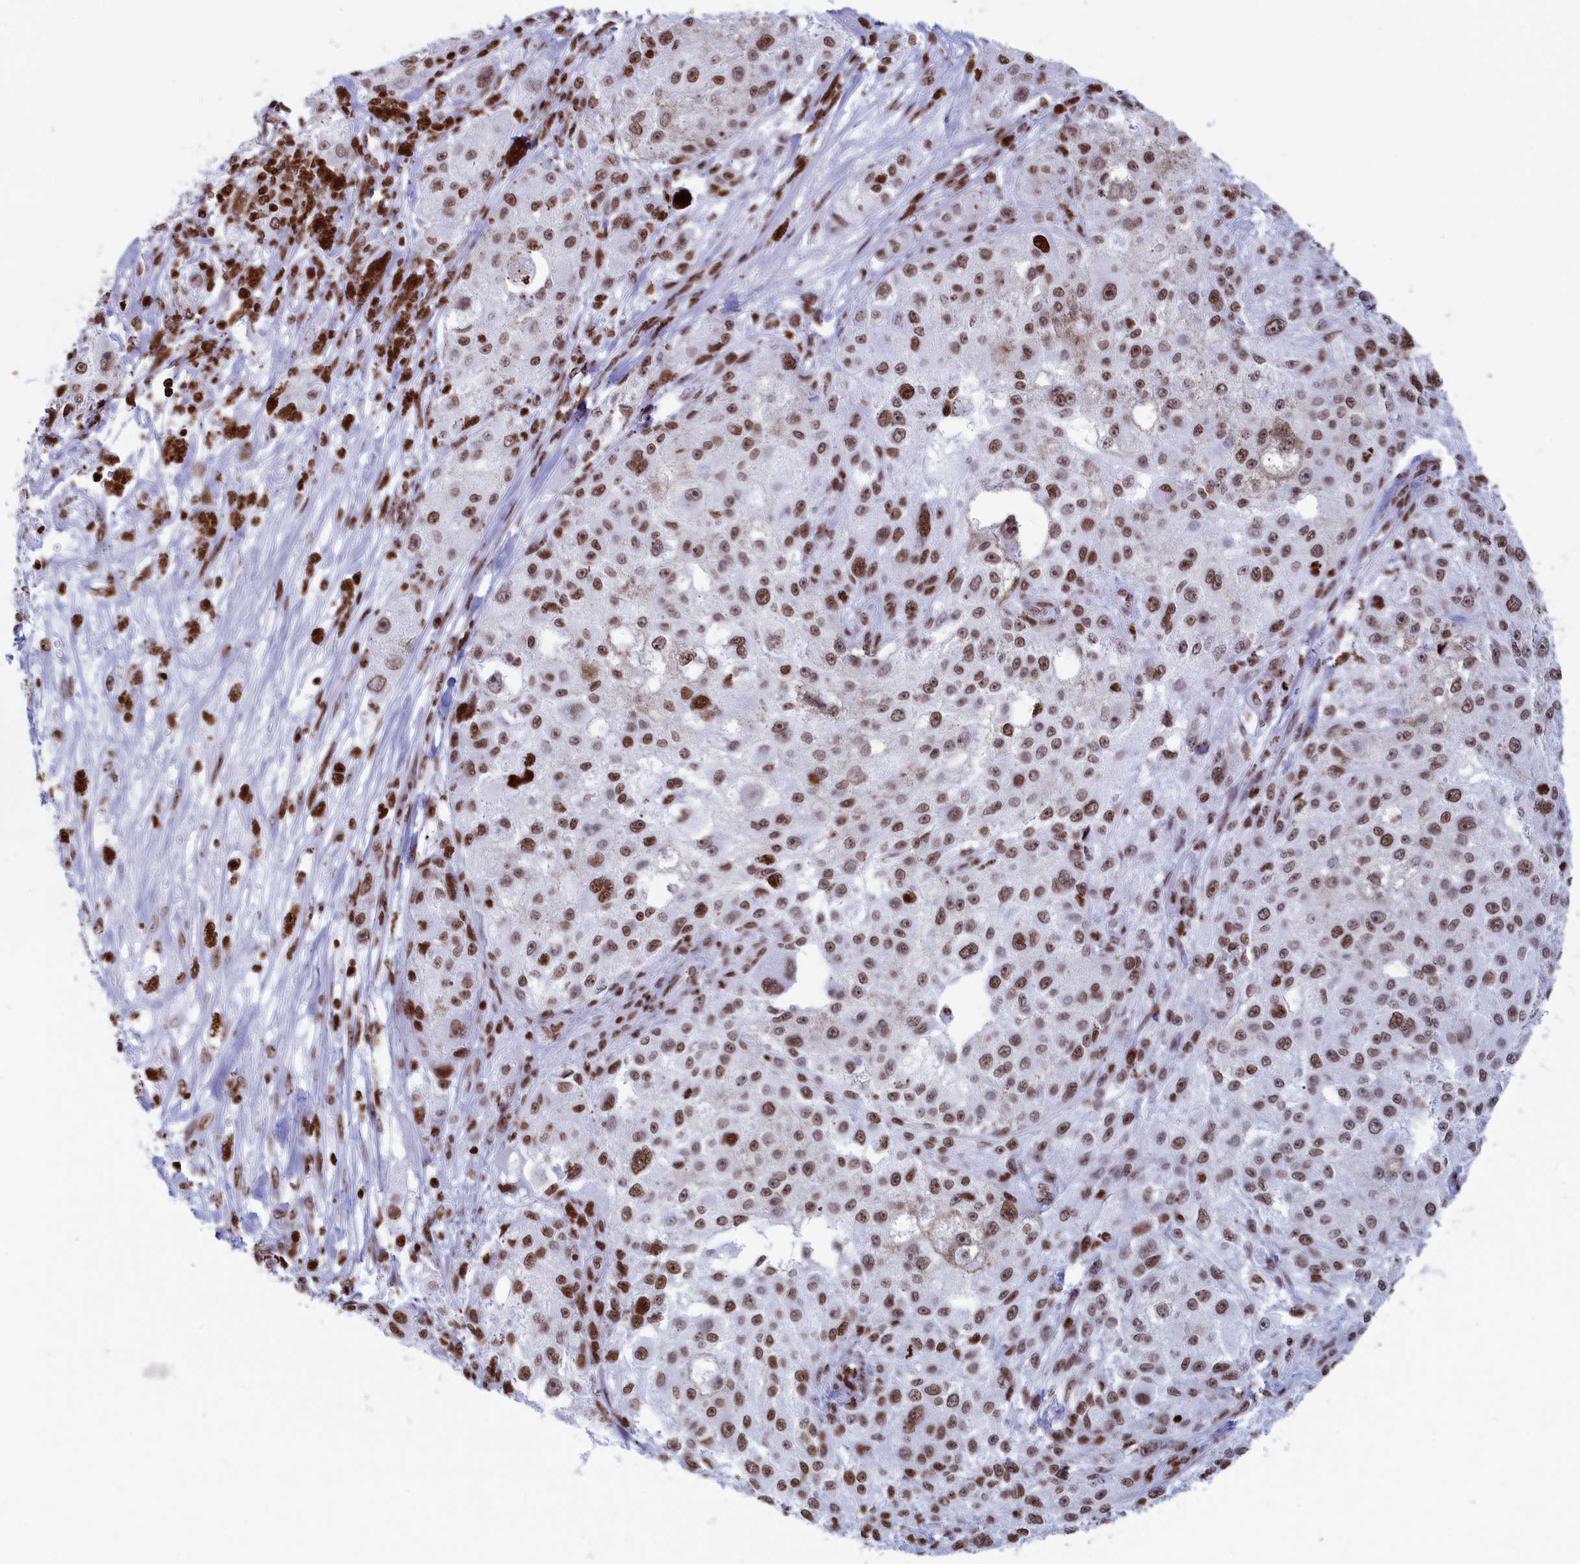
{"staining": {"intensity": "moderate", "quantity": ">75%", "location": "nuclear"}, "tissue": "melanoma", "cell_type": "Tumor cells", "image_type": "cancer", "snomed": [{"axis": "morphology", "description": "Necrosis, NOS"}, {"axis": "morphology", "description": "Malignant melanoma, NOS"}, {"axis": "topography", "description": "Skin"}], "caption": "Brown immunohistochemical staining in malignant melanoma shows moderate nuclear staining in approximately >75% of tumor cells.", "gene": "APOBEC3A", "patient": {"sex": "female", "age": 87}}